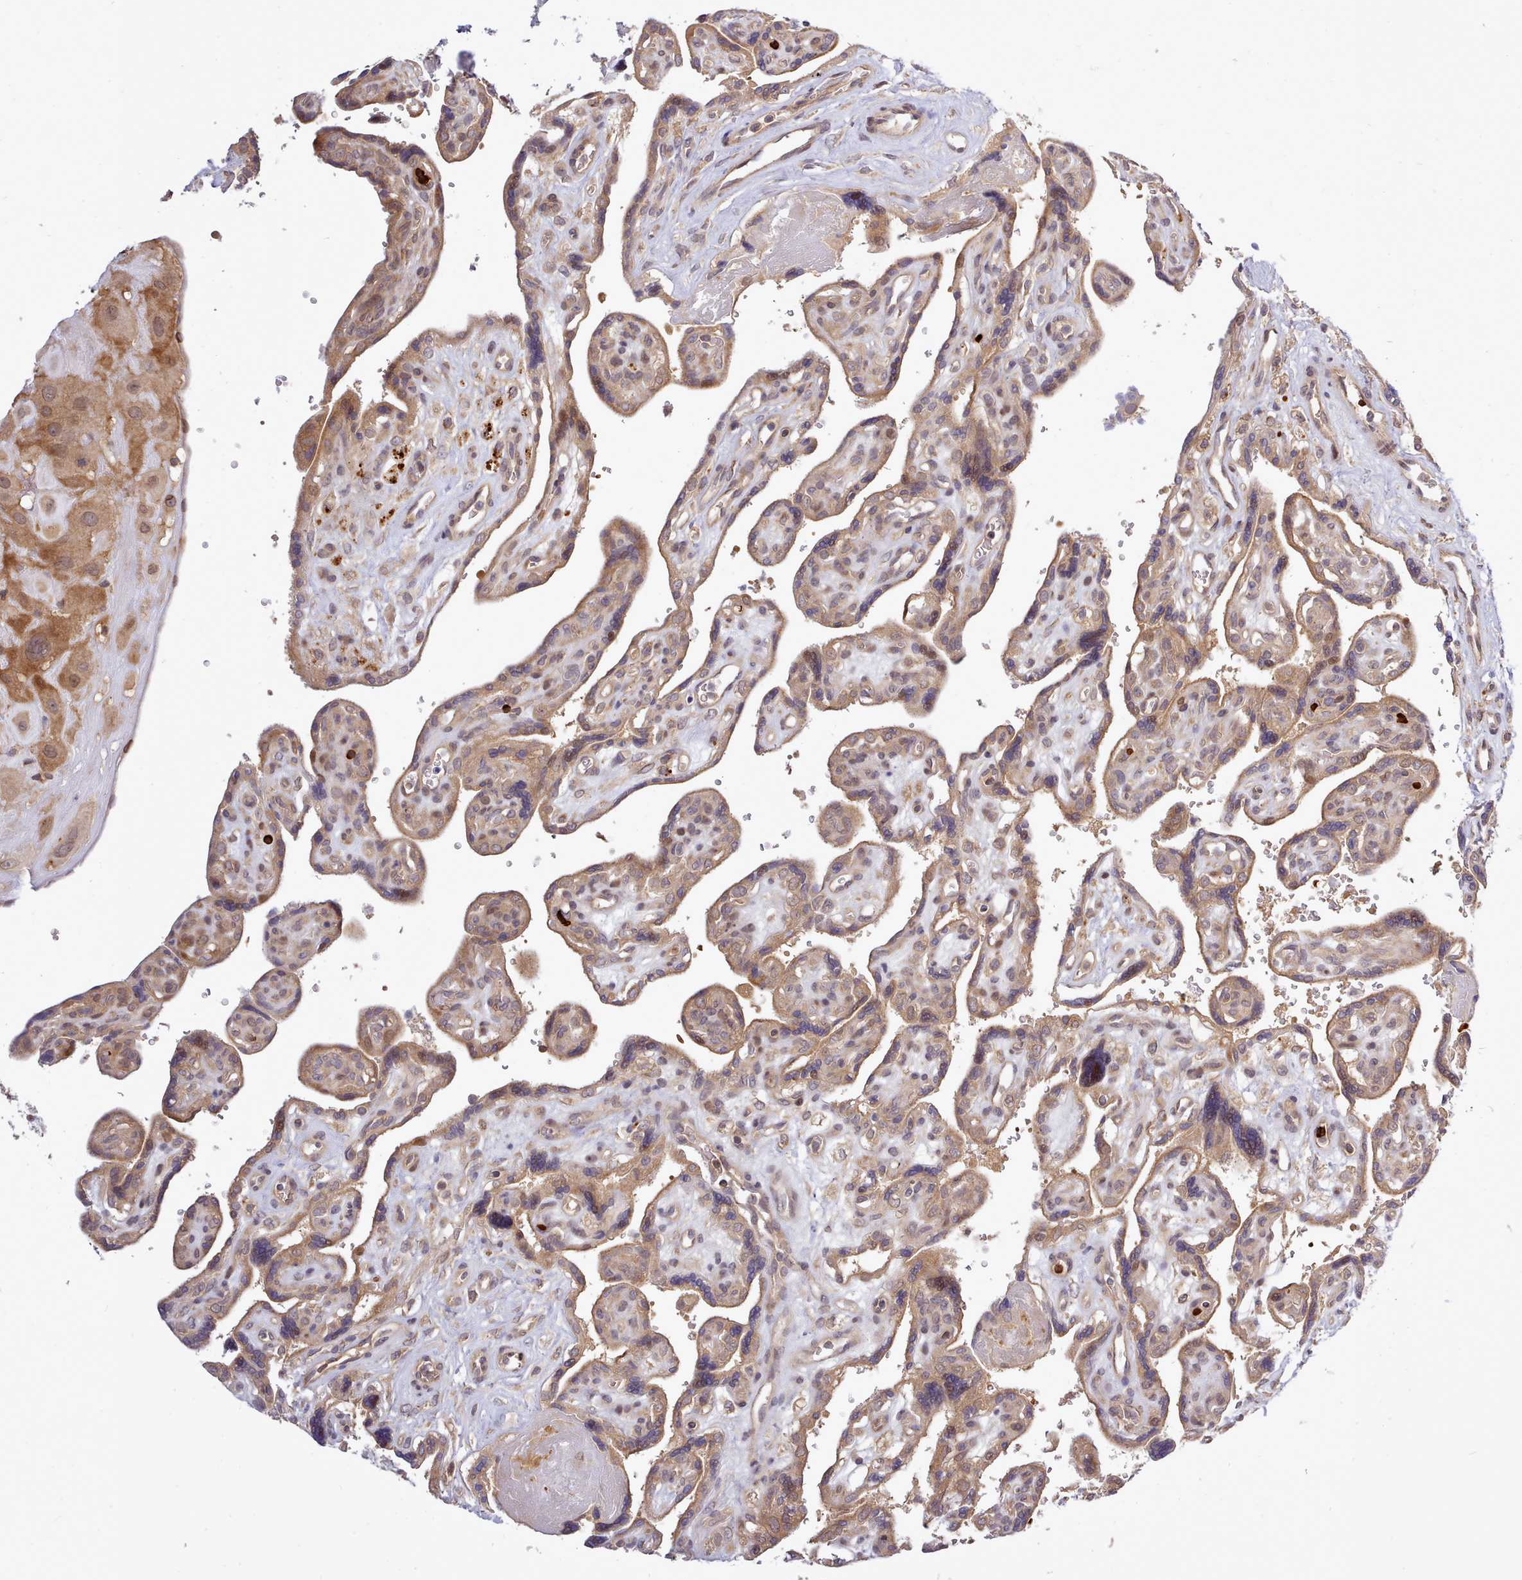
{"staining": {"intensity": "moderate", "quantity": ">75%", "location": "cytoplasmic/membranous,nuclear"}, "tissue": "placenta", "cell_type": "Decidual cells", "image_type": "normal", "snomed": [{"axis": "morphology", "description": "Normal tissue, NOS"}, {"axis": "topography", "description": "Placenta"}], "caption": "Benign placenta demonstrates moderate cytoplasmic/membranous,nuclear positivity in approximately >75% of decidual cells (Stains: DAB (3,3'-diaminobenzidine) in brown, nuclei in blue, Microscopy: brightfield microscopy at high magnification)..", "gene": "UBE2G1", "patient": {"sex": "female", "age": 39}}